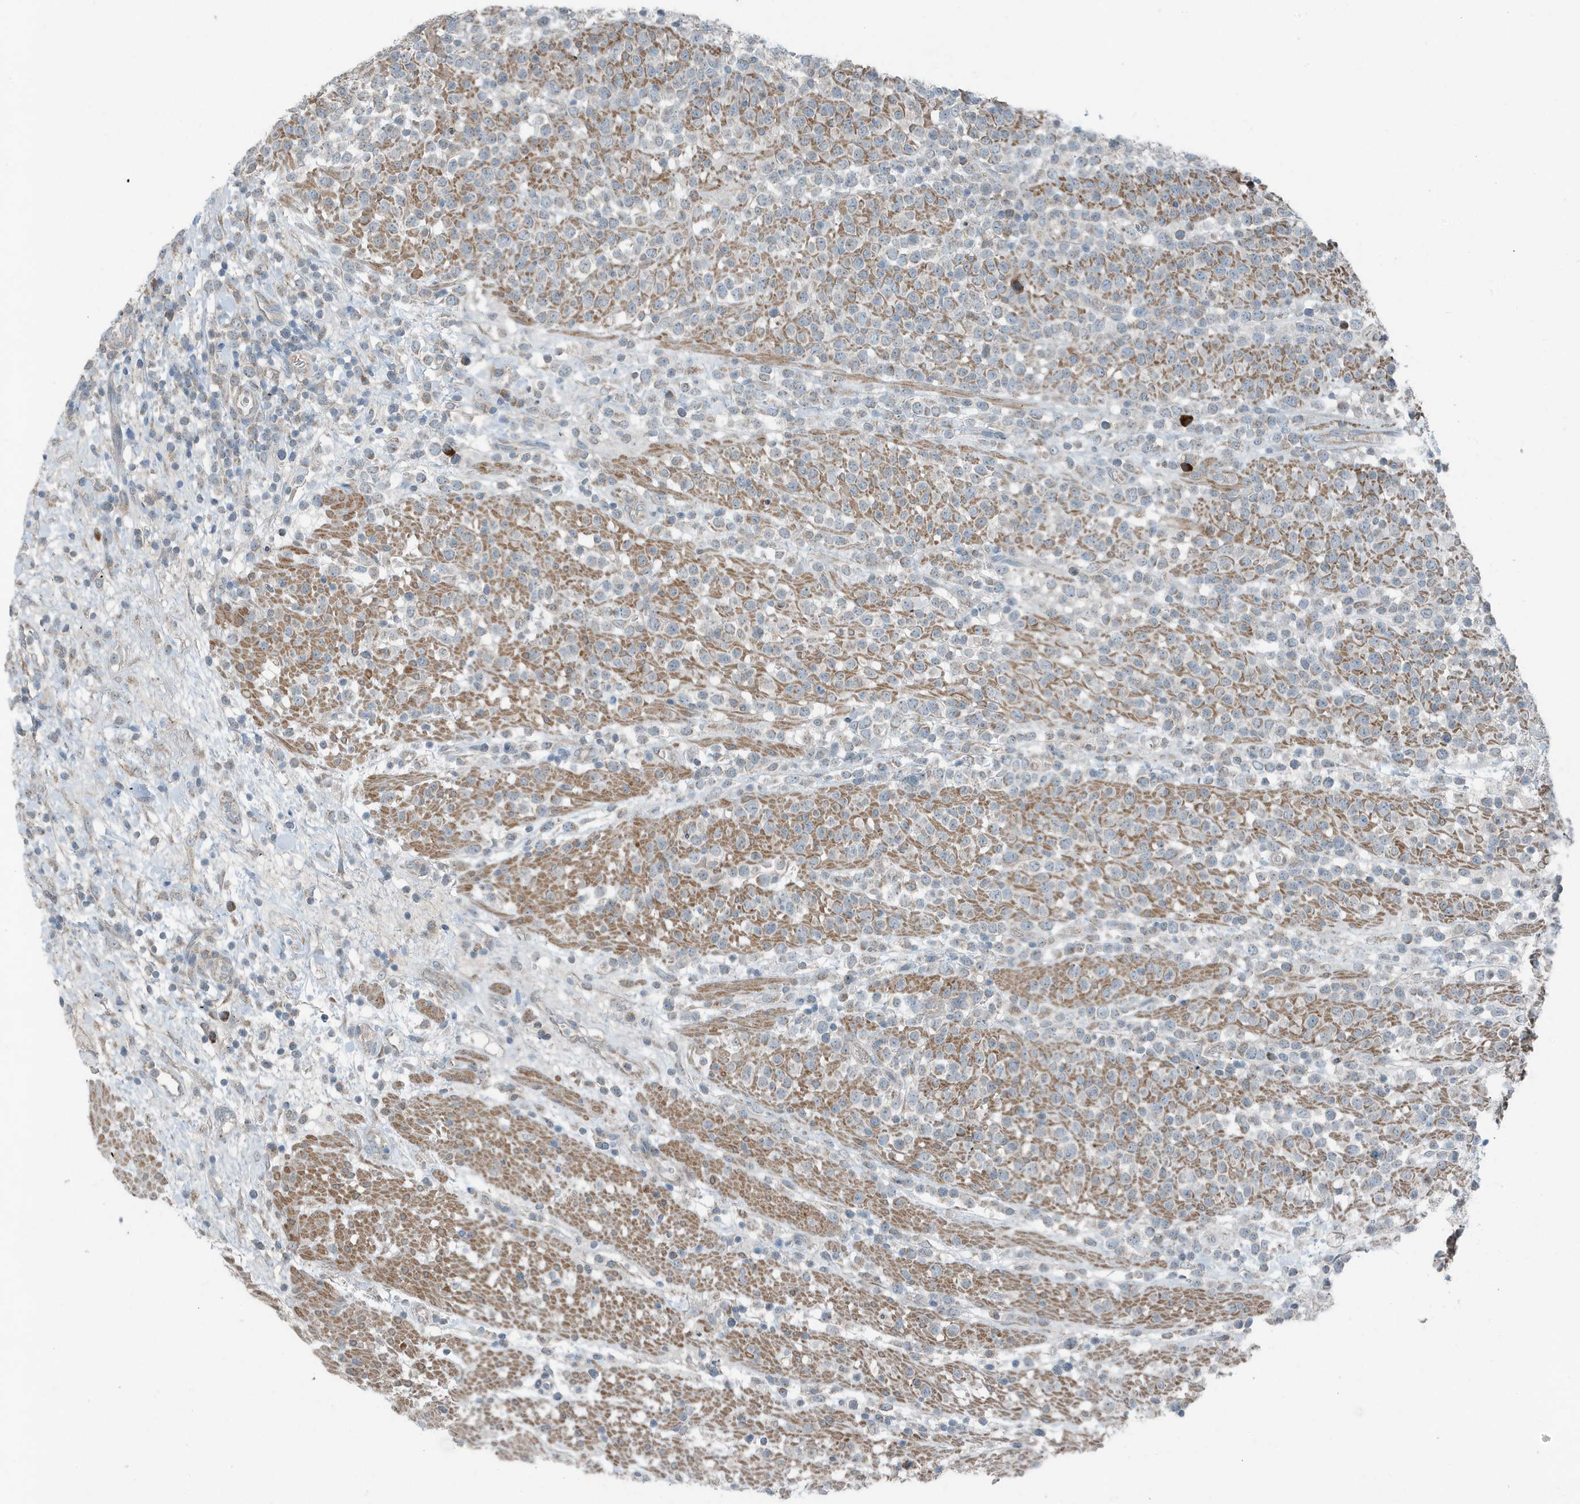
{"staining": {"intensity": "negative", "quantity": "none", "location": "none"}, "tissue": "lymphoma", "cell_type": "Tumor cells", "image_type": "cancer", "snomed": [{"axis": "morphology", "description": "Malignant lymphoma, non-Hodgkin's type, High grade"}, {"axis": "topography", "description": "Colon"}], "caption": "Immunohistochemical staining of human high-grade malignant lymphoma, non-Hodgkin's type exhibits no significant positivity in tumor cells.", "gene": "MT-CYB", "patient": {"sex": "female", "age": 53}}